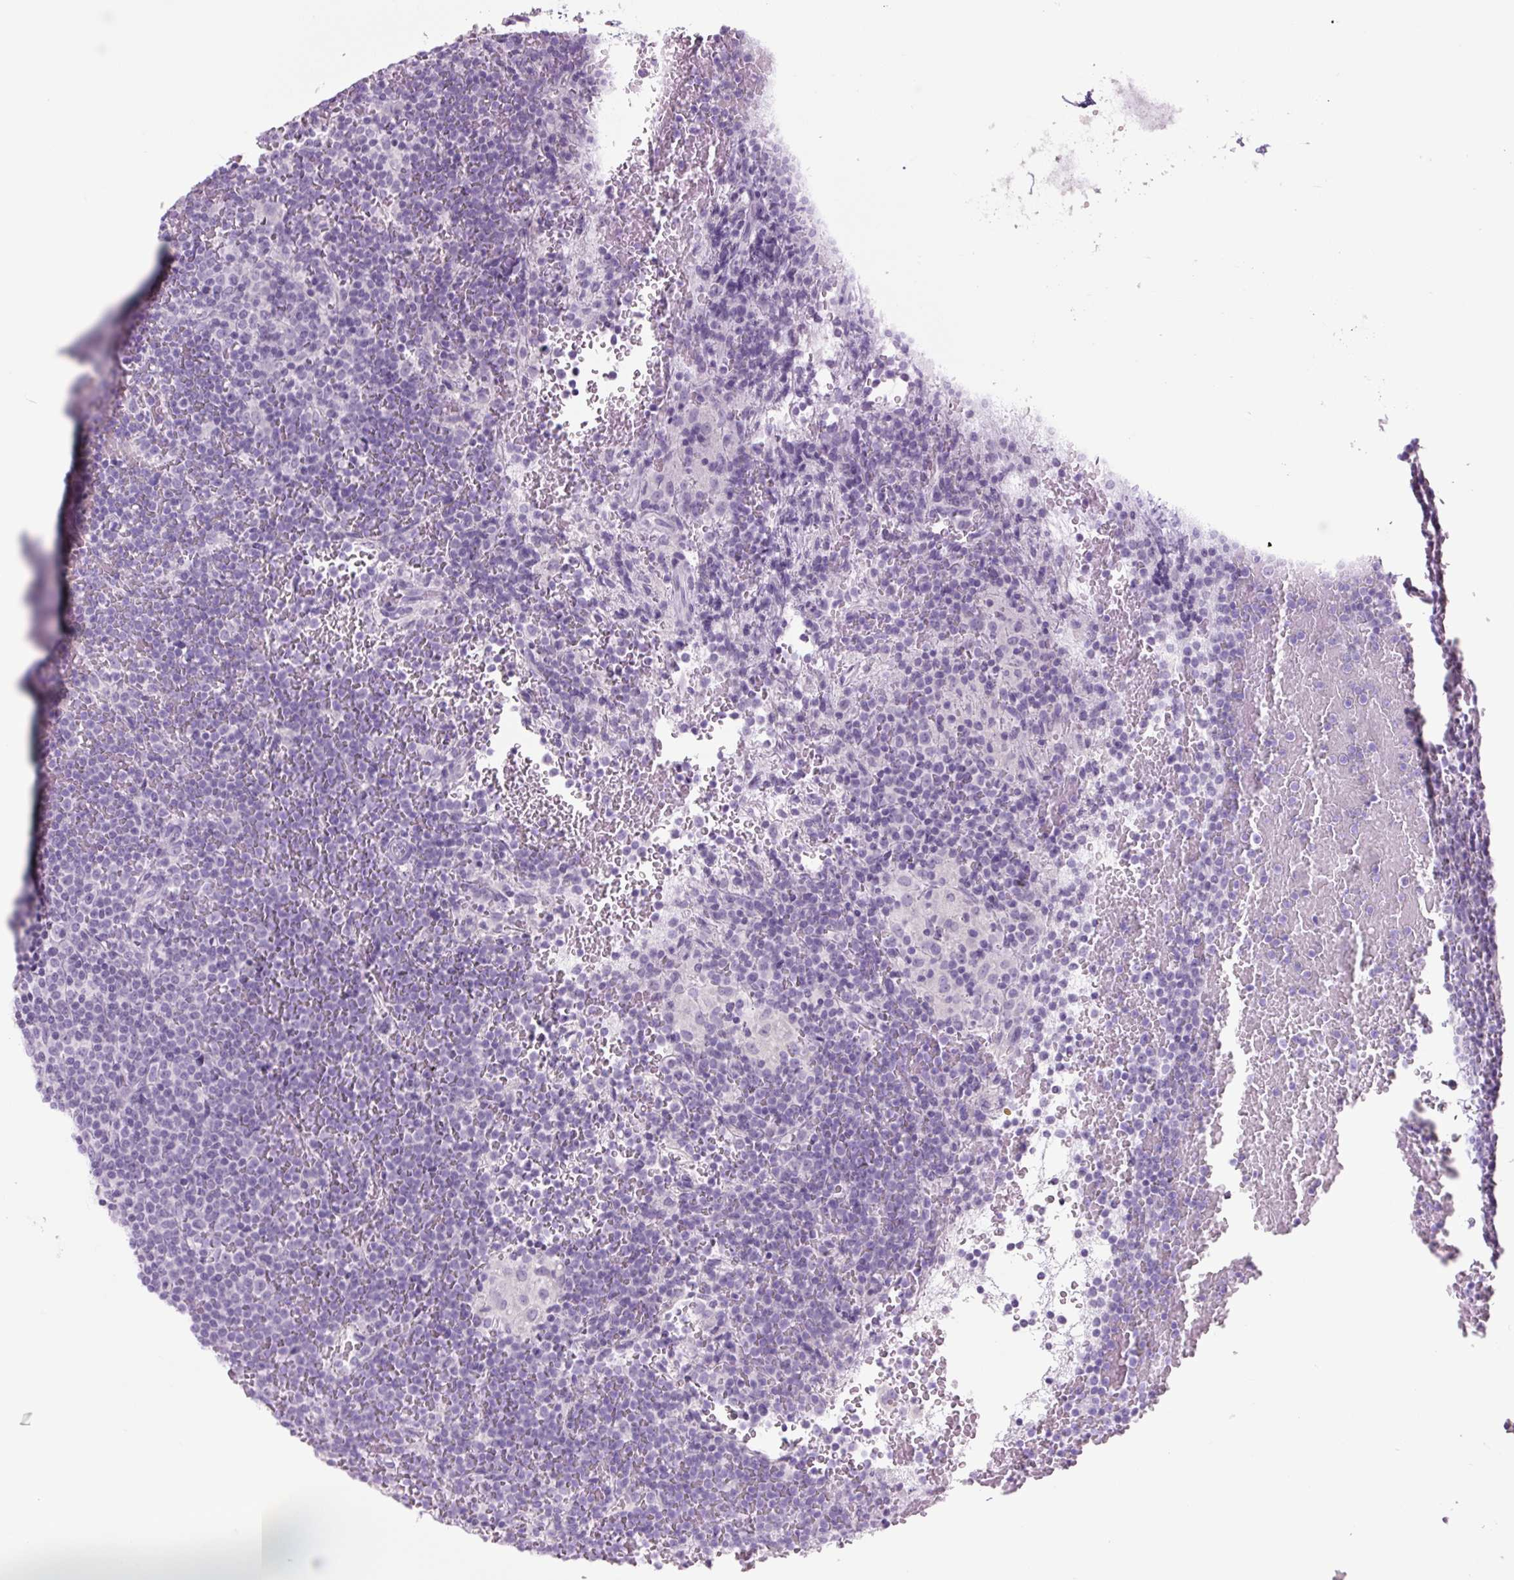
{"staining": {"intensity": "negative", "quantity": "none", "location": "none"}, "tissue": "lymphoma", "cell_type": "Tumor cells", "image_type": "cancer", "snomed": [{"axis": "morphology", "description": "Malignant lymphoma, non-Hodgkin's type, Low grade"}, {"axis": "topography", "description": "Spleen"}], "caption": "This micrograph is of malignant lymphoma, non-Hodgkin's type (low-grade) stained with immunohistochemistry (IHC) to label a protein in brown with the nuclei are counter-stained blue. There is no staining in tumor cells.", "gene": "COL9A2", "patient": {"sex": "female", "age": 19}}